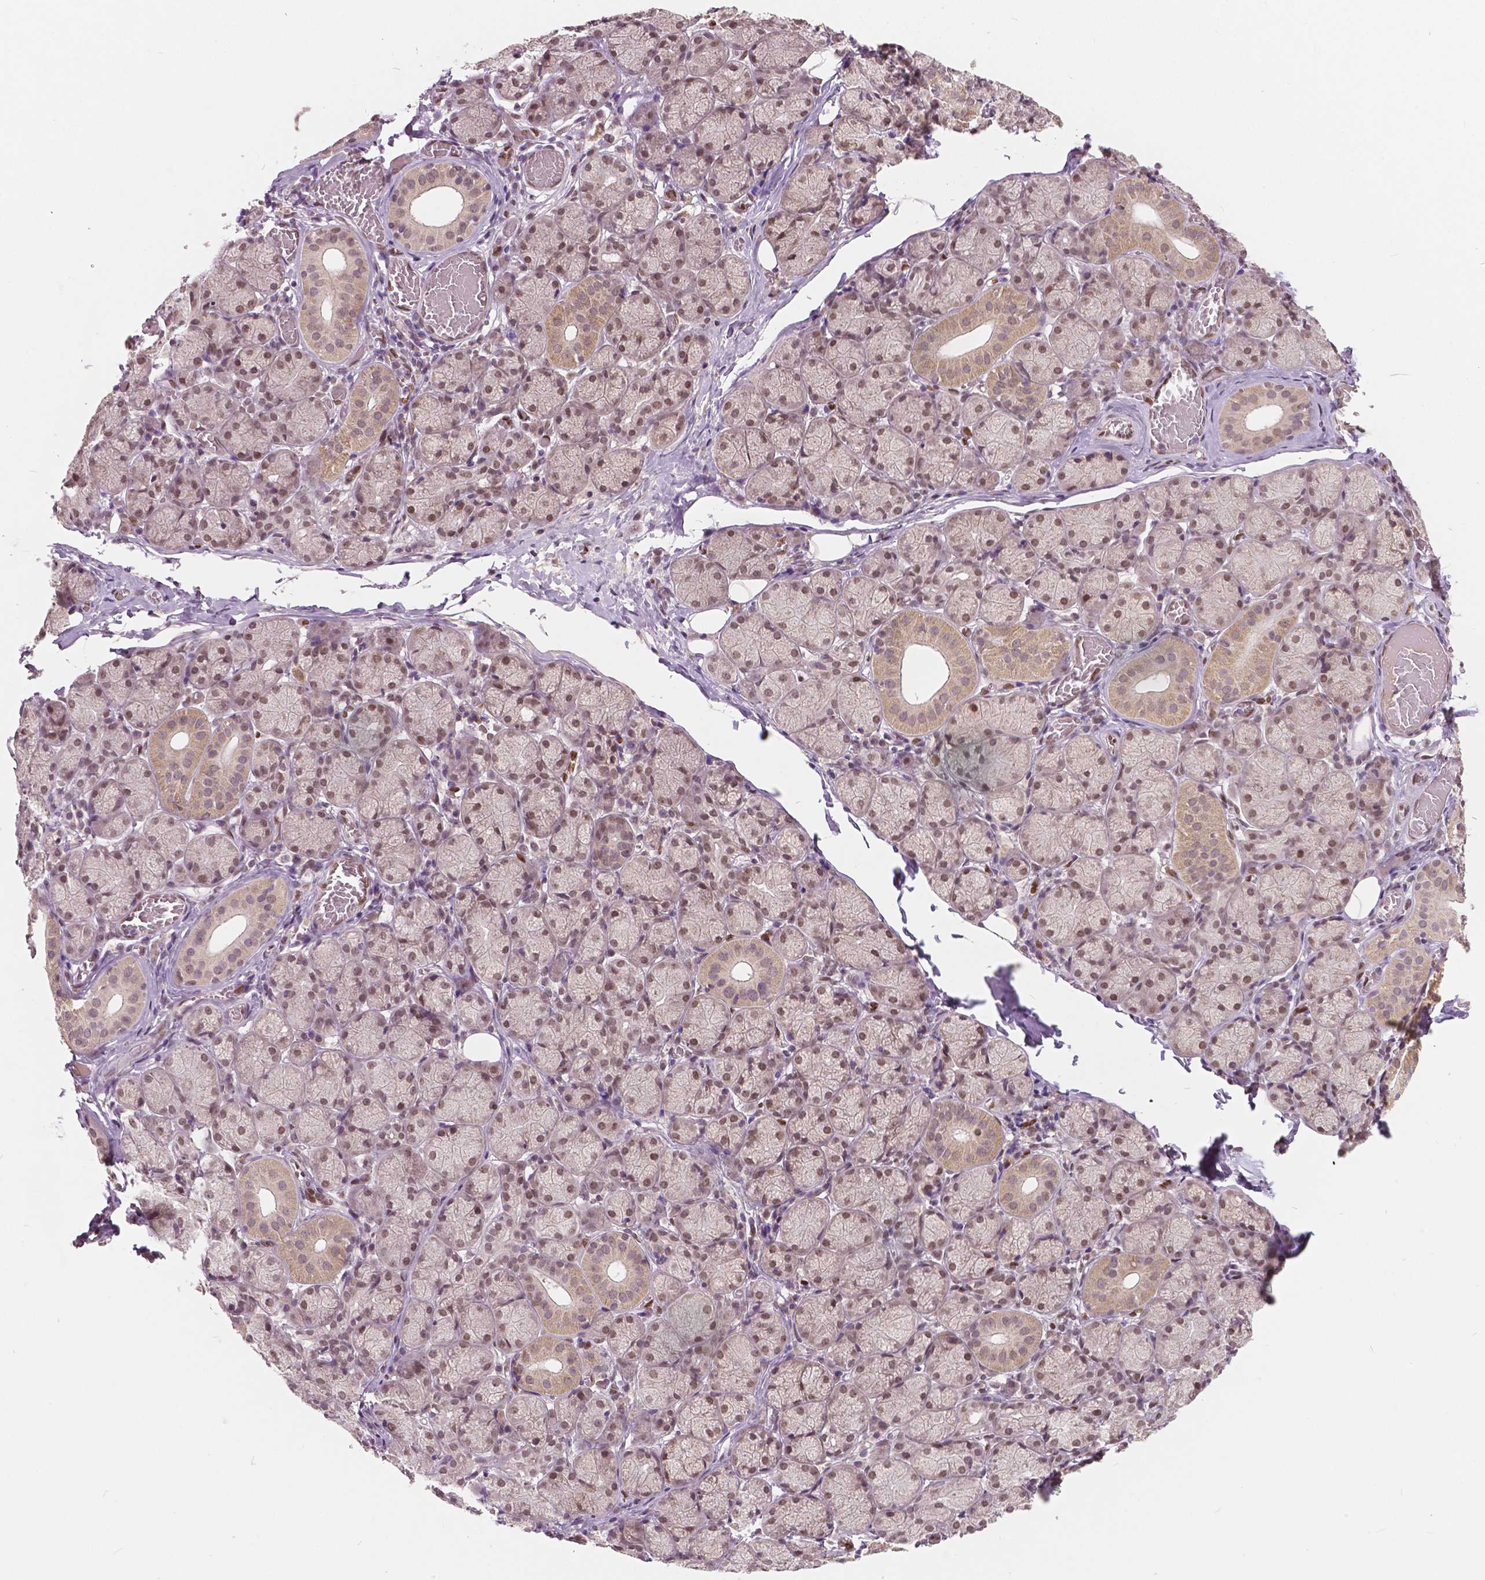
{"staining": {"intensity": "weak", "quantity": ">75%", "location": "nuclear"}, "tissue": "salivary gland", "cell_type": "Glandular cells", "image_type": "normal", "snomed": [{"axis": "morphology", "description": "Normal tissue, NOS"}, {"axis": "topography", "description": "Salivary gland"}, {"axis": "topography", "description": "Peripheral nerve tissue"}], "caption": "Immunohistochemistry of normal salivary gland exhibits low levels of weak nuclear staining in approximately >75% of glandular cells. (IHC, brightfield microscopy, high magnification).", "gene": "HMBOX1", "patient": {"sex": "female", "age": 24}}